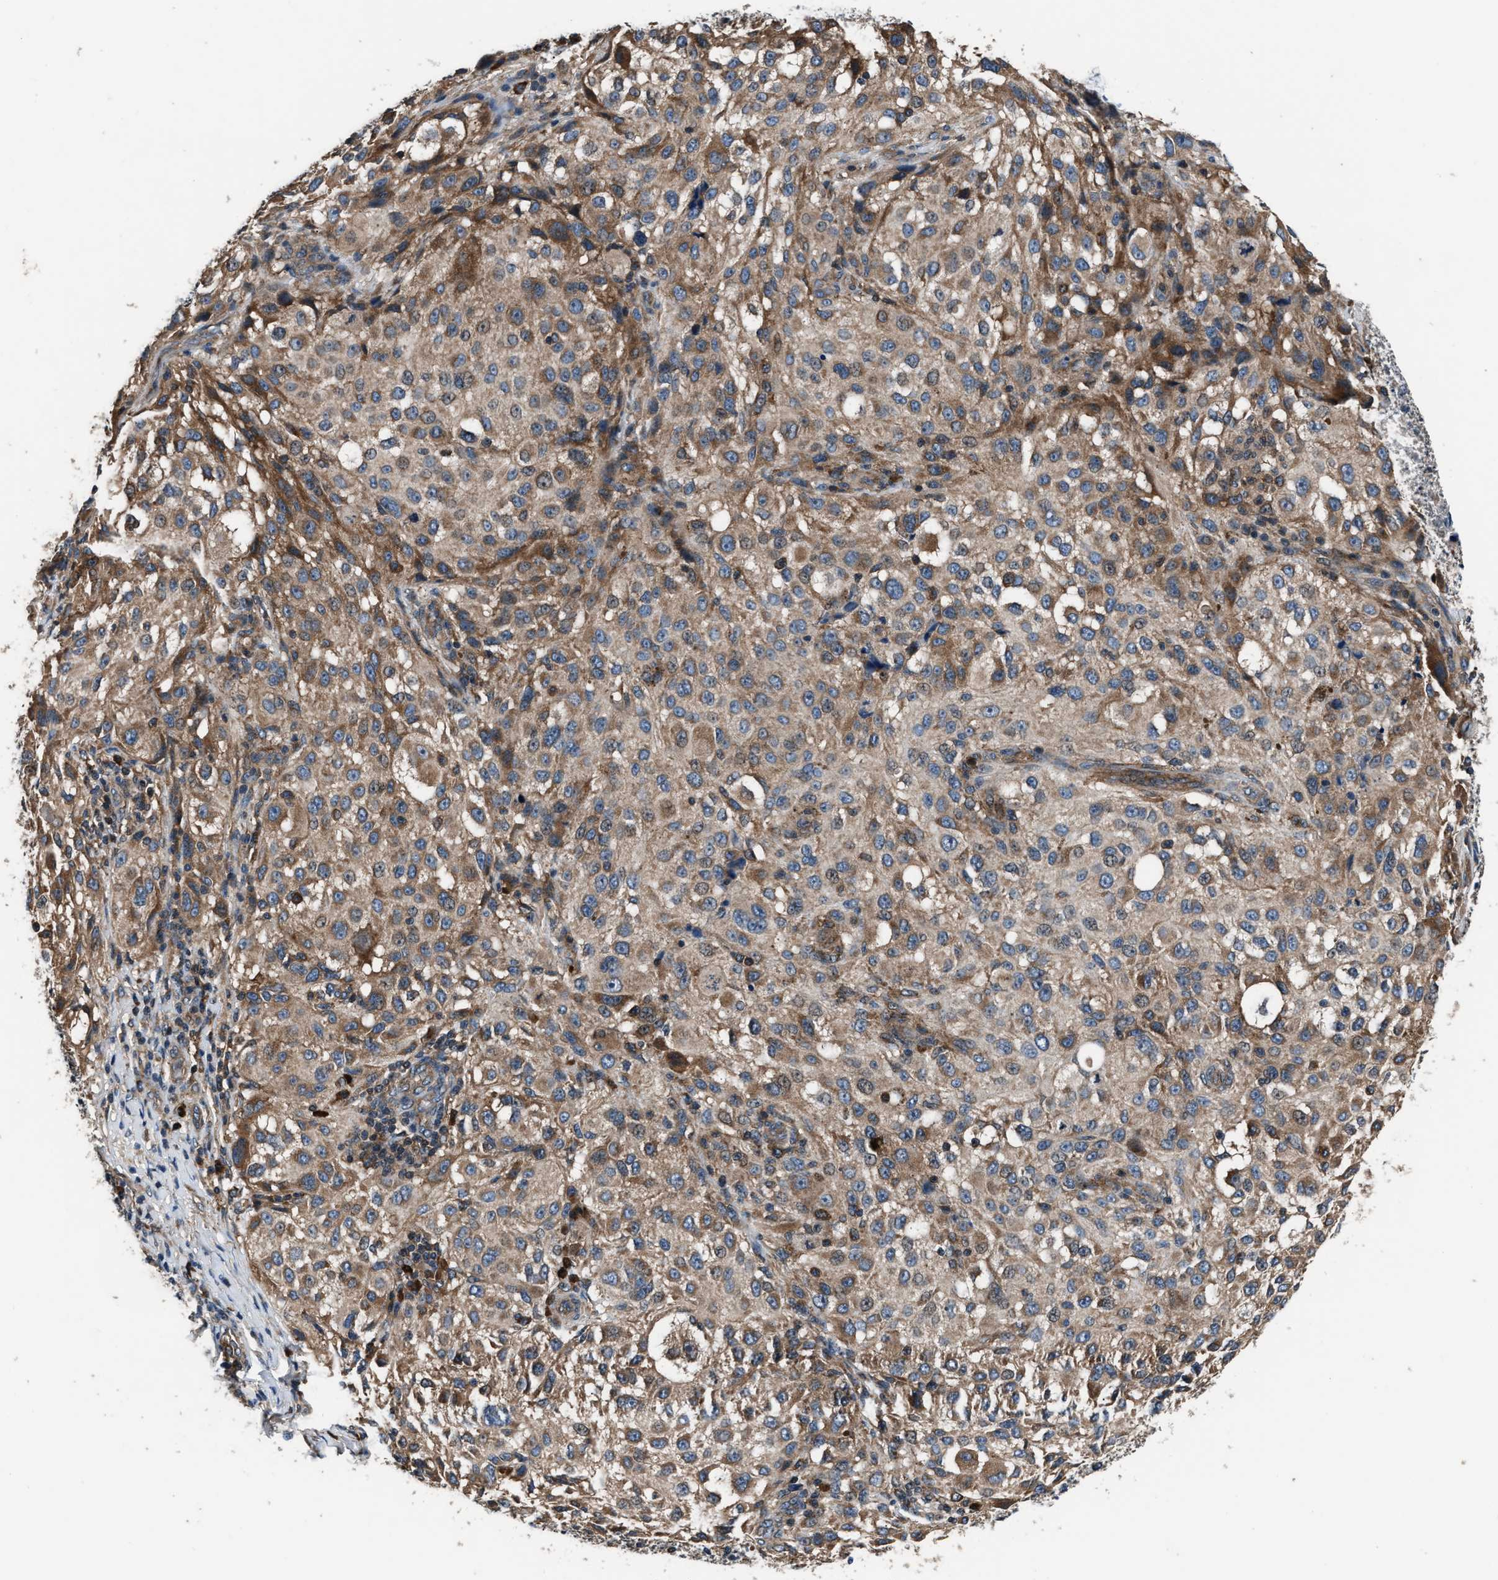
{"staining": {"intensity": "moderate", "quantity": ">75%", "location": "cytoplasmic/membranous"}, "tissue": "melanoma", "cell_type": "Tumor cells", "image_type": "cancer", "snomed": [{"axis": "morphology", "description": "Necrosis, NOS"}, {"axis": "morphology", "description": "Malignant melanoma, NOS"}, {"axis": "topography", "description": "Skin"}], "caption": "Immunohistochemistry of melanoma reveals medium levels of moderate cytoplasmic/membranous positivity in approximately >75% of tumor cells. Using DAB (3,3'-diaminobenzidine) (brown) and hematoxylin (blue) stains, captured at high magnification using brightfield microscopy.", "gene": "IMPDH2", "patient": {"sex": "female", "age": 87}}